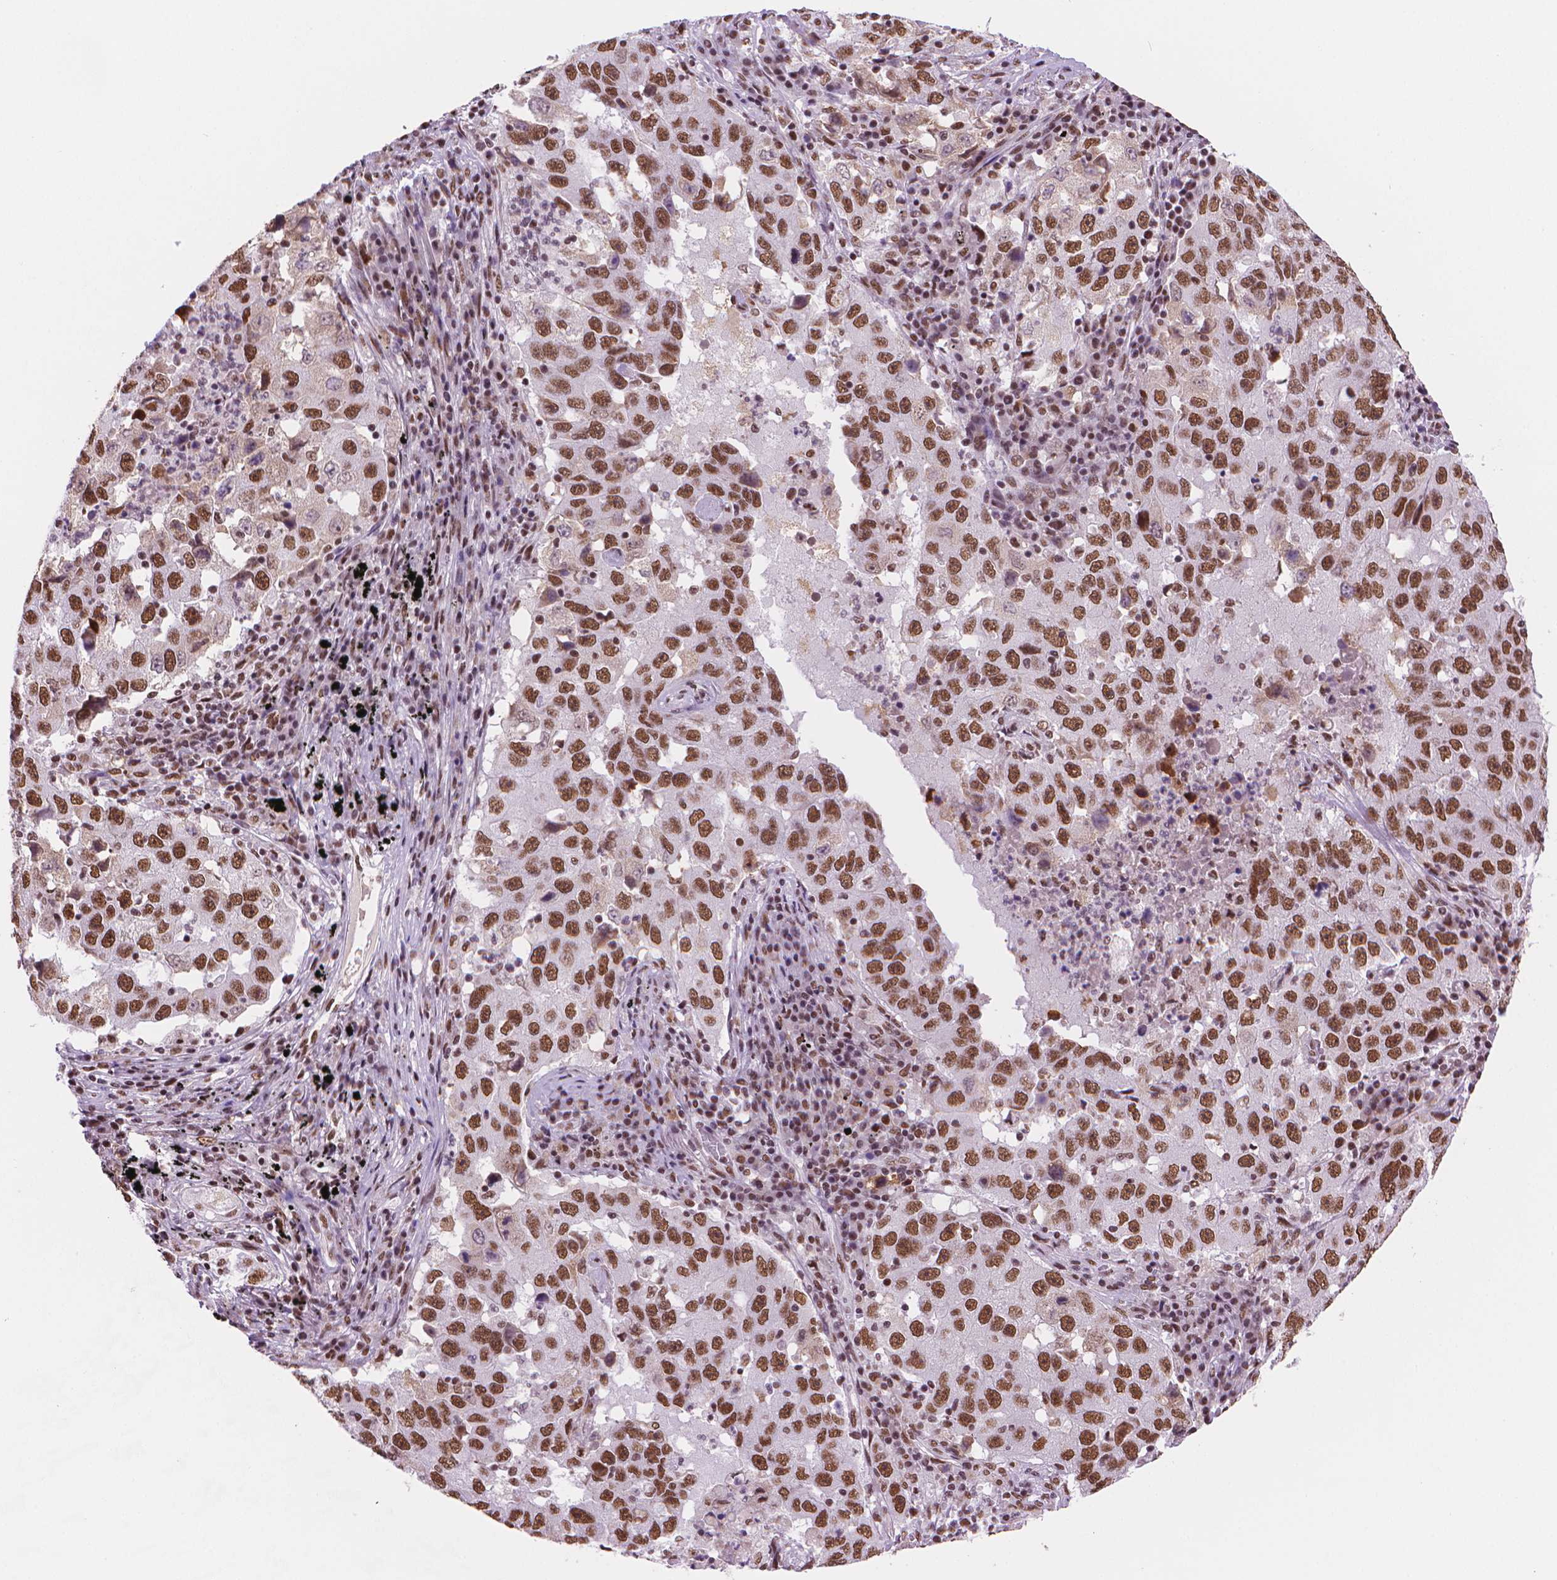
{"staining": {"intensity": "moderate", "quantity": ">75%", "location": "nuclear"}, "tissue": "lung cancer", "cell_type": "Tumor cells", "image_type": "cancer", "snomed": [{"axis": "morphology", "description": "Adenocarcinoma, NOS"}, {"axis": "topography", "description": "Lung"}], "caption": "Moderate nuclear positivity for a protein is seen in approximately >75% of tumor cells of lung cancer (adenocarcinoma) using immunohistochemistry (IHC).", "gene": "RPA4", "patient": {"sex": "male", "age": 73}}